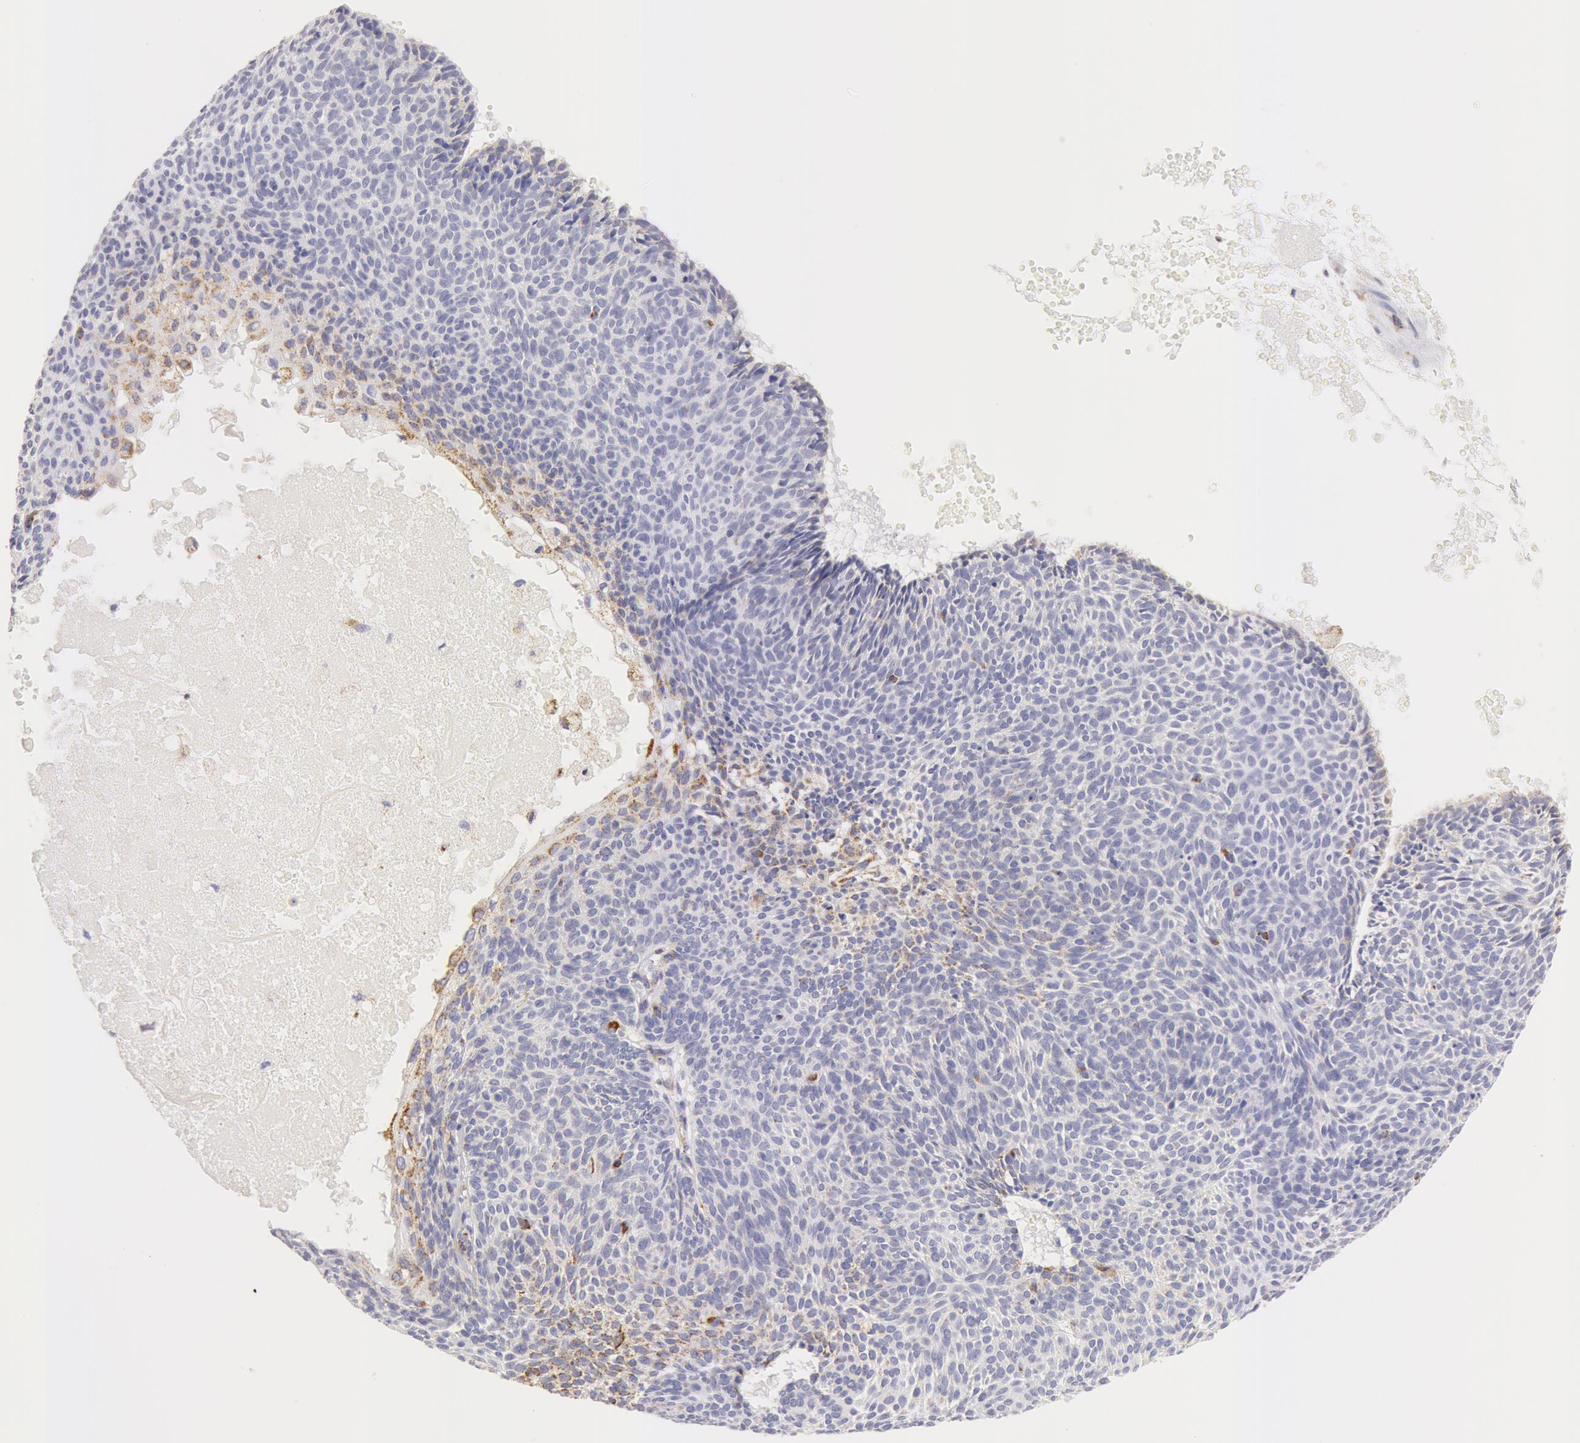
{"staining": {"intensity": "moderate", "quantity": "<25%", "location": "cytoplasmic/membranous"}, "tissue": "skin cancer", "cell_type": "Tumor cells", "image_type": "cancer", "snomed": [{"axis": "morphology", "description": "Basal cell carcinoma"}, {"axis": "topography", "description": "Skin"}], "caption": "Skin cancer tissue shows moderate cytoplasmic/membranous expression in approximately <25% of tumor cells, visualized by immunohistochemistry.", "gene": "ATP5F1B", "patient": {"sex": "male", "age": 84}}